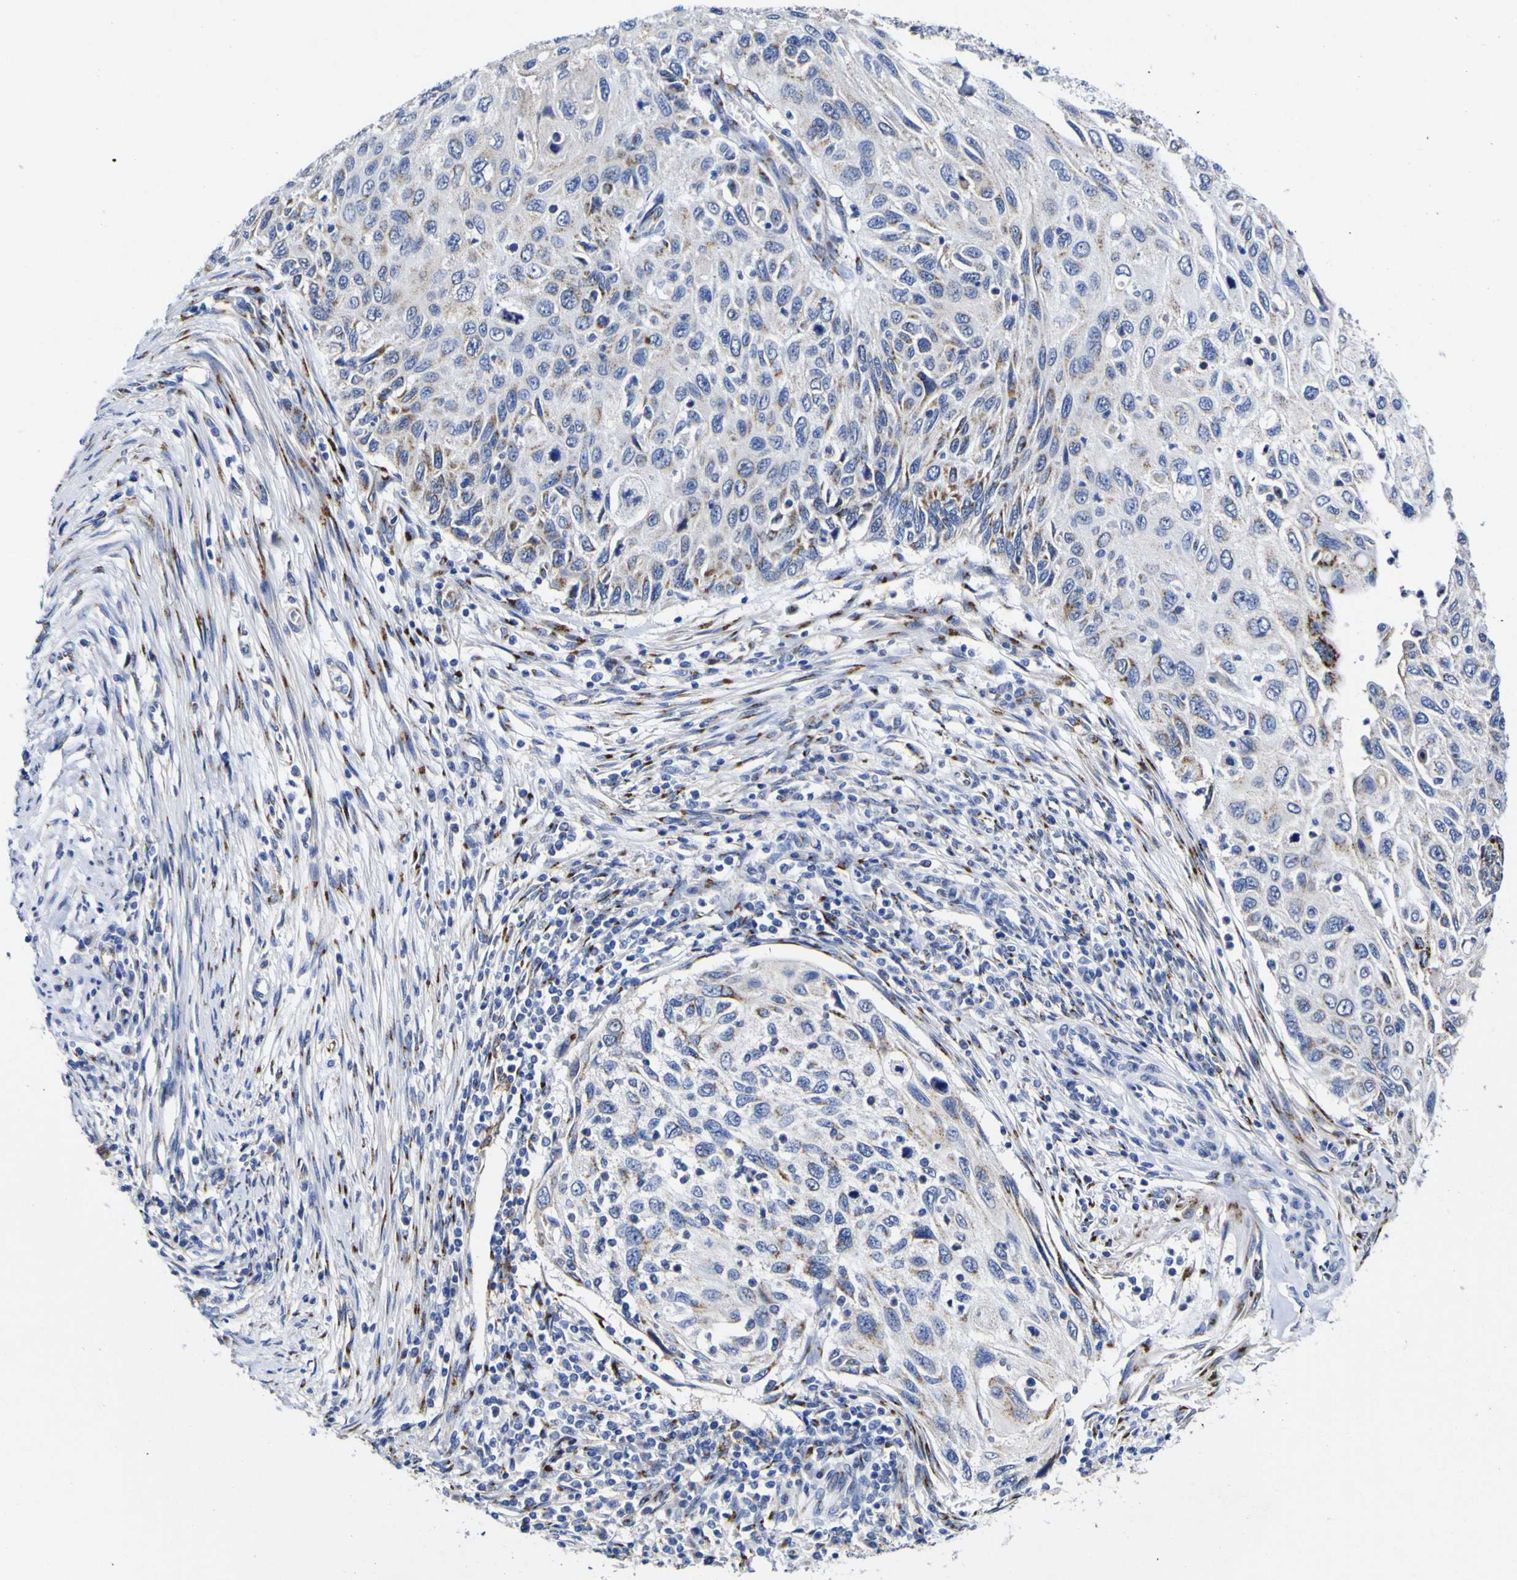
{"staining": {"intensity": "moderate", "quantity": "<25%", "location": "cytoplasmic/membranous"}, "tissue": "cervical cancer", "cell_type": "Tumor cells", "image_type": "cancer", "snomed": [{"axis": "morphology", "description": "Squamous cell carcinoma, NOS"}, {"axis": "topography", "description": "Cervix"}], "caption": "The immunohistochemical stain shows moderate cytoplasmic/membranous positivity in tumor cells of cervical cancer (squamous cell carcinoma) tissue. (DAB = brown stain, brightfield microscopy at high magnification).", "gene": "GOLM1", "patient": {"sex": "female", "age": 70}}